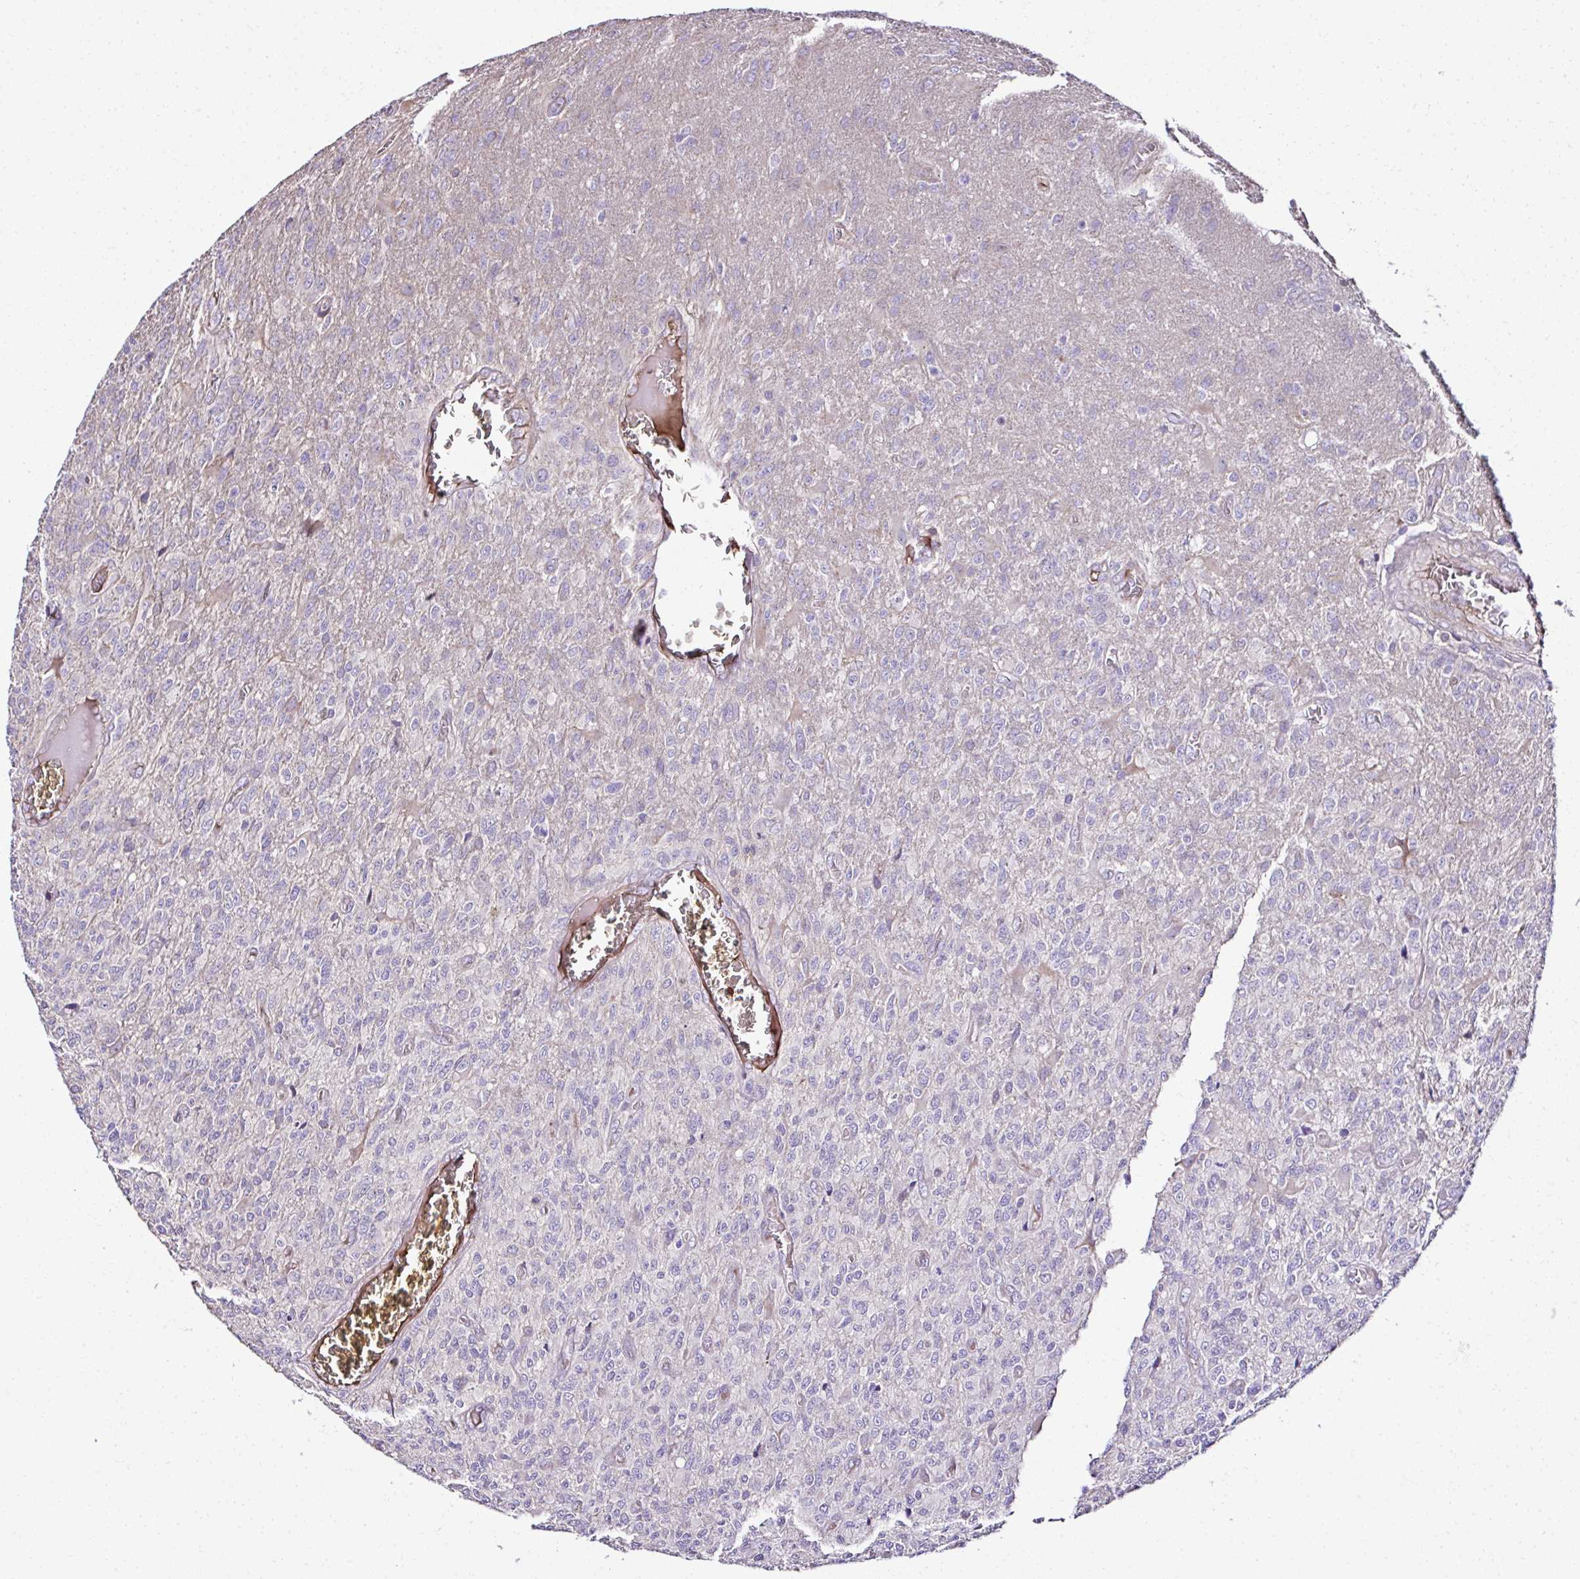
{"staining": {"intensity": "negative", "quantity": "none", "location": "none"}, "tissue": "glioma", "cell_type": "Tumor cells", "image_type": "cancer", "snomed": [{"axis": "morphology", "description": "Glioma, malignant, High grade"}, {"axis": "topography", "description": "Brain"}], "caption": "Human malignant glioma (high-grade) stained for a protein using IHC displays no staining in tumor cells.", "gene": "CCDC85C", "patient": {"sex": "male", "age": 61}}